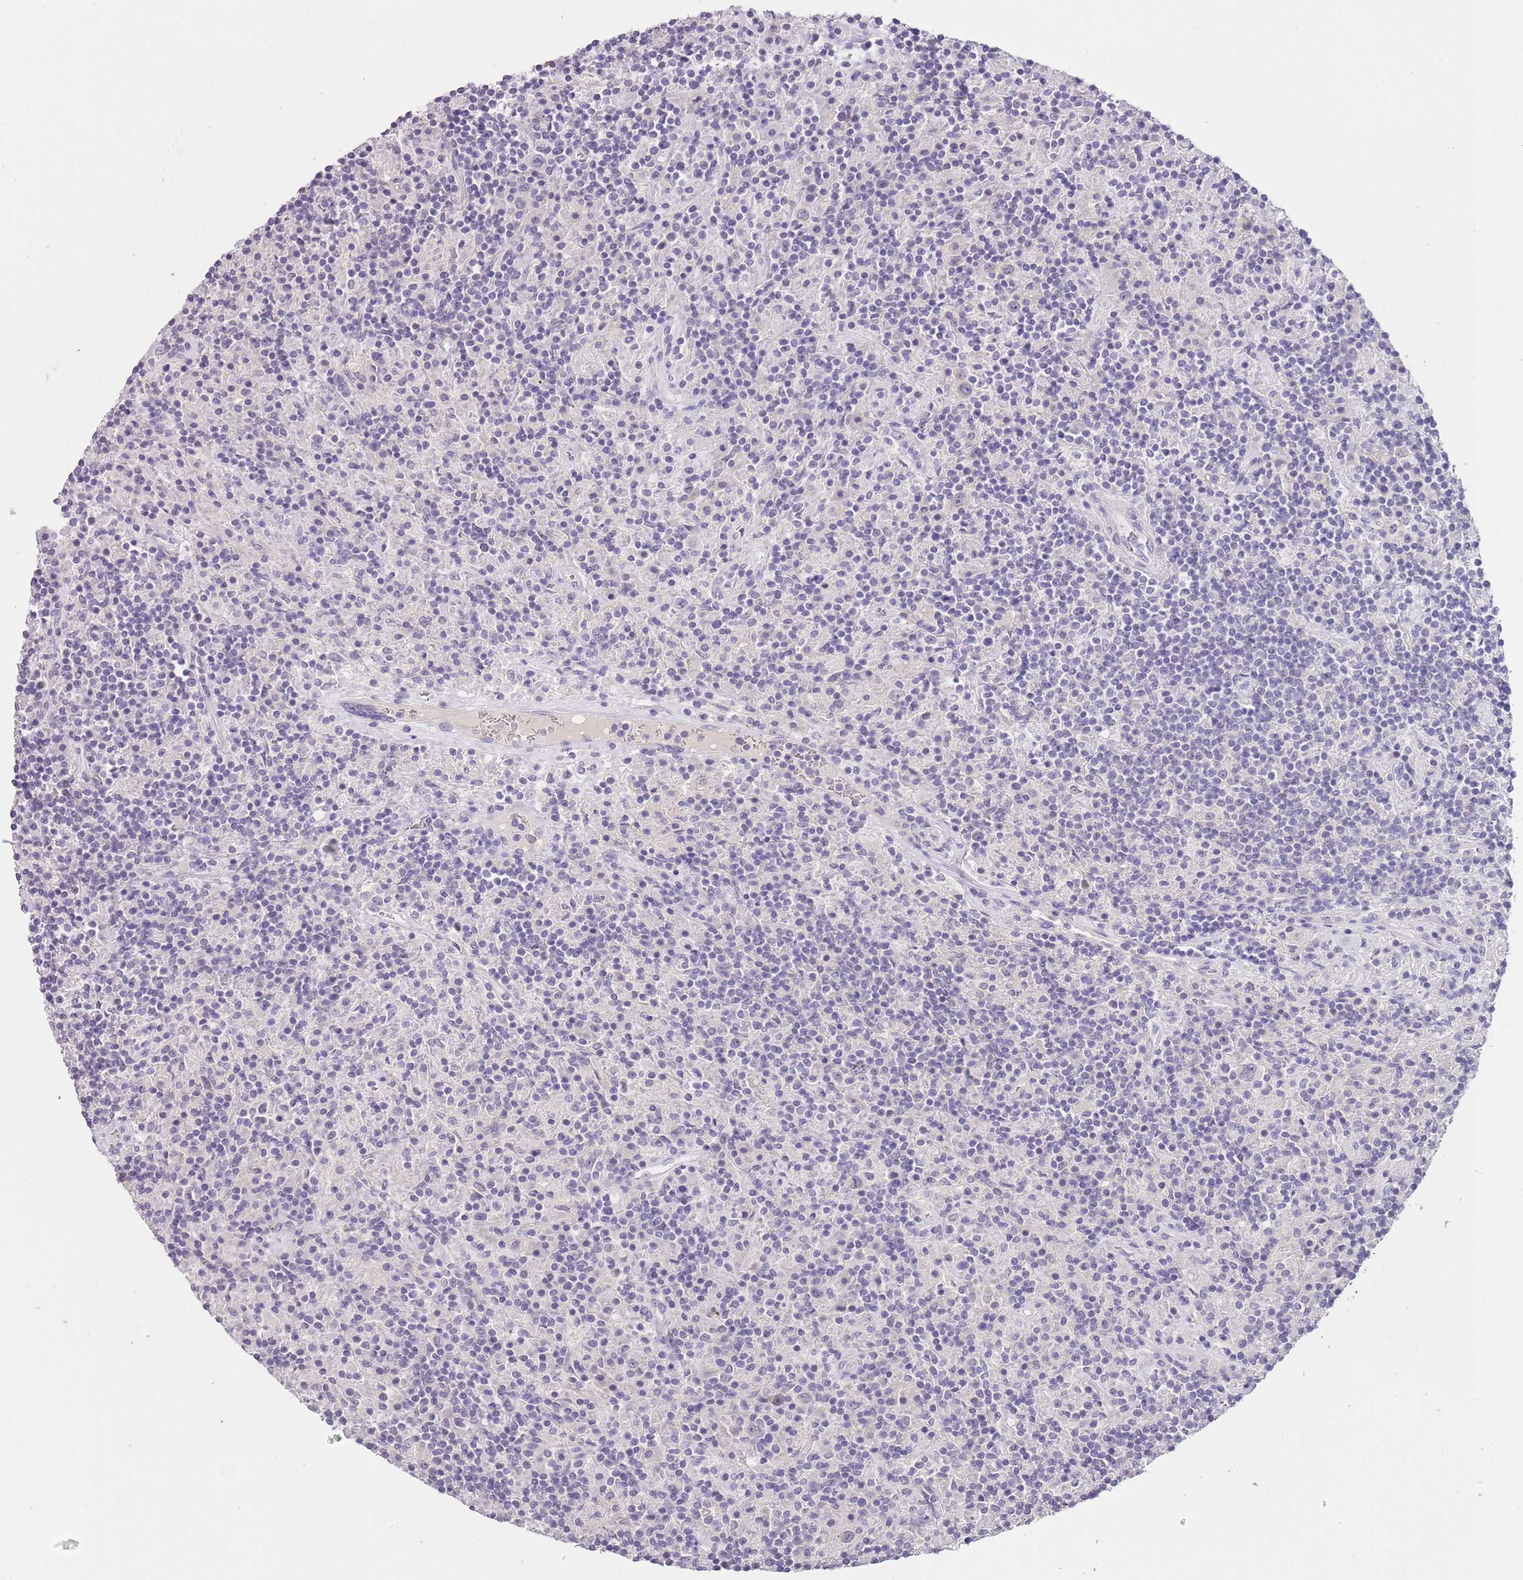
{"staining": {"intensity": "negative", "quantity": "none", "location": "none"}, "tissue": "lymphoma", "cell_type": "Tumor cells", "image_type": "cancer", "snomed": [{"axis": "morphology", "description": "Hodgkin's disease, NOS"}, {"axis": "topography", "description": "Lymph node"}], "caption": "This is an immunohistochemistry (IHC) photomicrograph of lymphoma. There is no positivity in tumor cells.", "gene": "SLC35E3", "patient": {"sex": "male", "age": 70}}